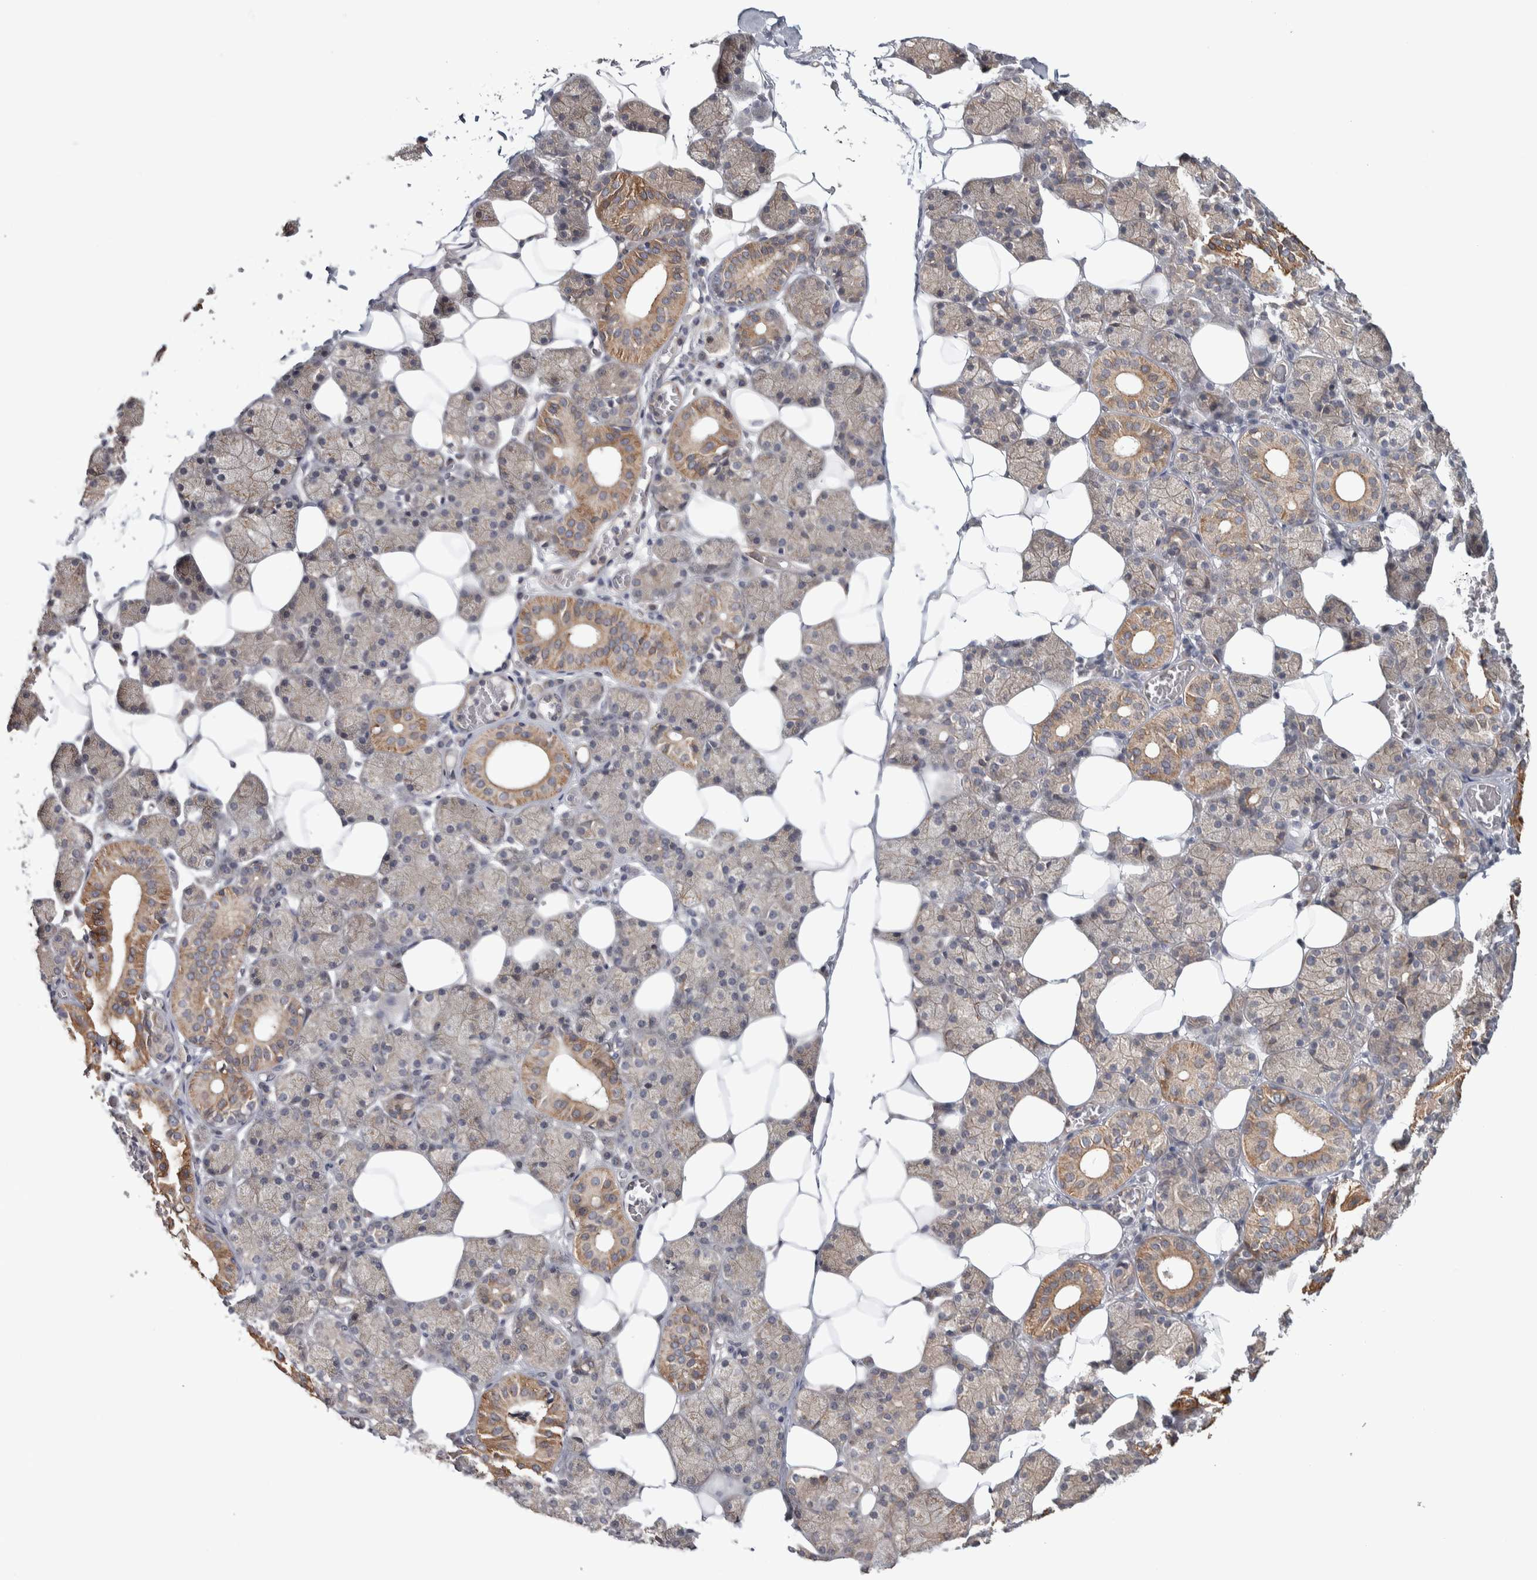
{"staining": {"intensity": "moderate", "quantity": "<25%", "location": "cytoplasmic/membranous"}, "tissue": "salivary gland", "cell_type": "Glandular cells", "image_type": "normal", "snomed": [{"axis": "morphology", "description": "Normal tissue, NOS"}, {"axis": "topography", "description": "Salivary gland"}], "caption": "Protein expression analysis of normal human salivary gland reveals moderate cytoplasmic/membranous positivity in approximately <25% of glandular cells. Immunohistochemistry stains the protein of interest in brown and the nuclei are stained blue.", "gene": "CHMP4C", "patient": {"sex": "female", "age": 33}}